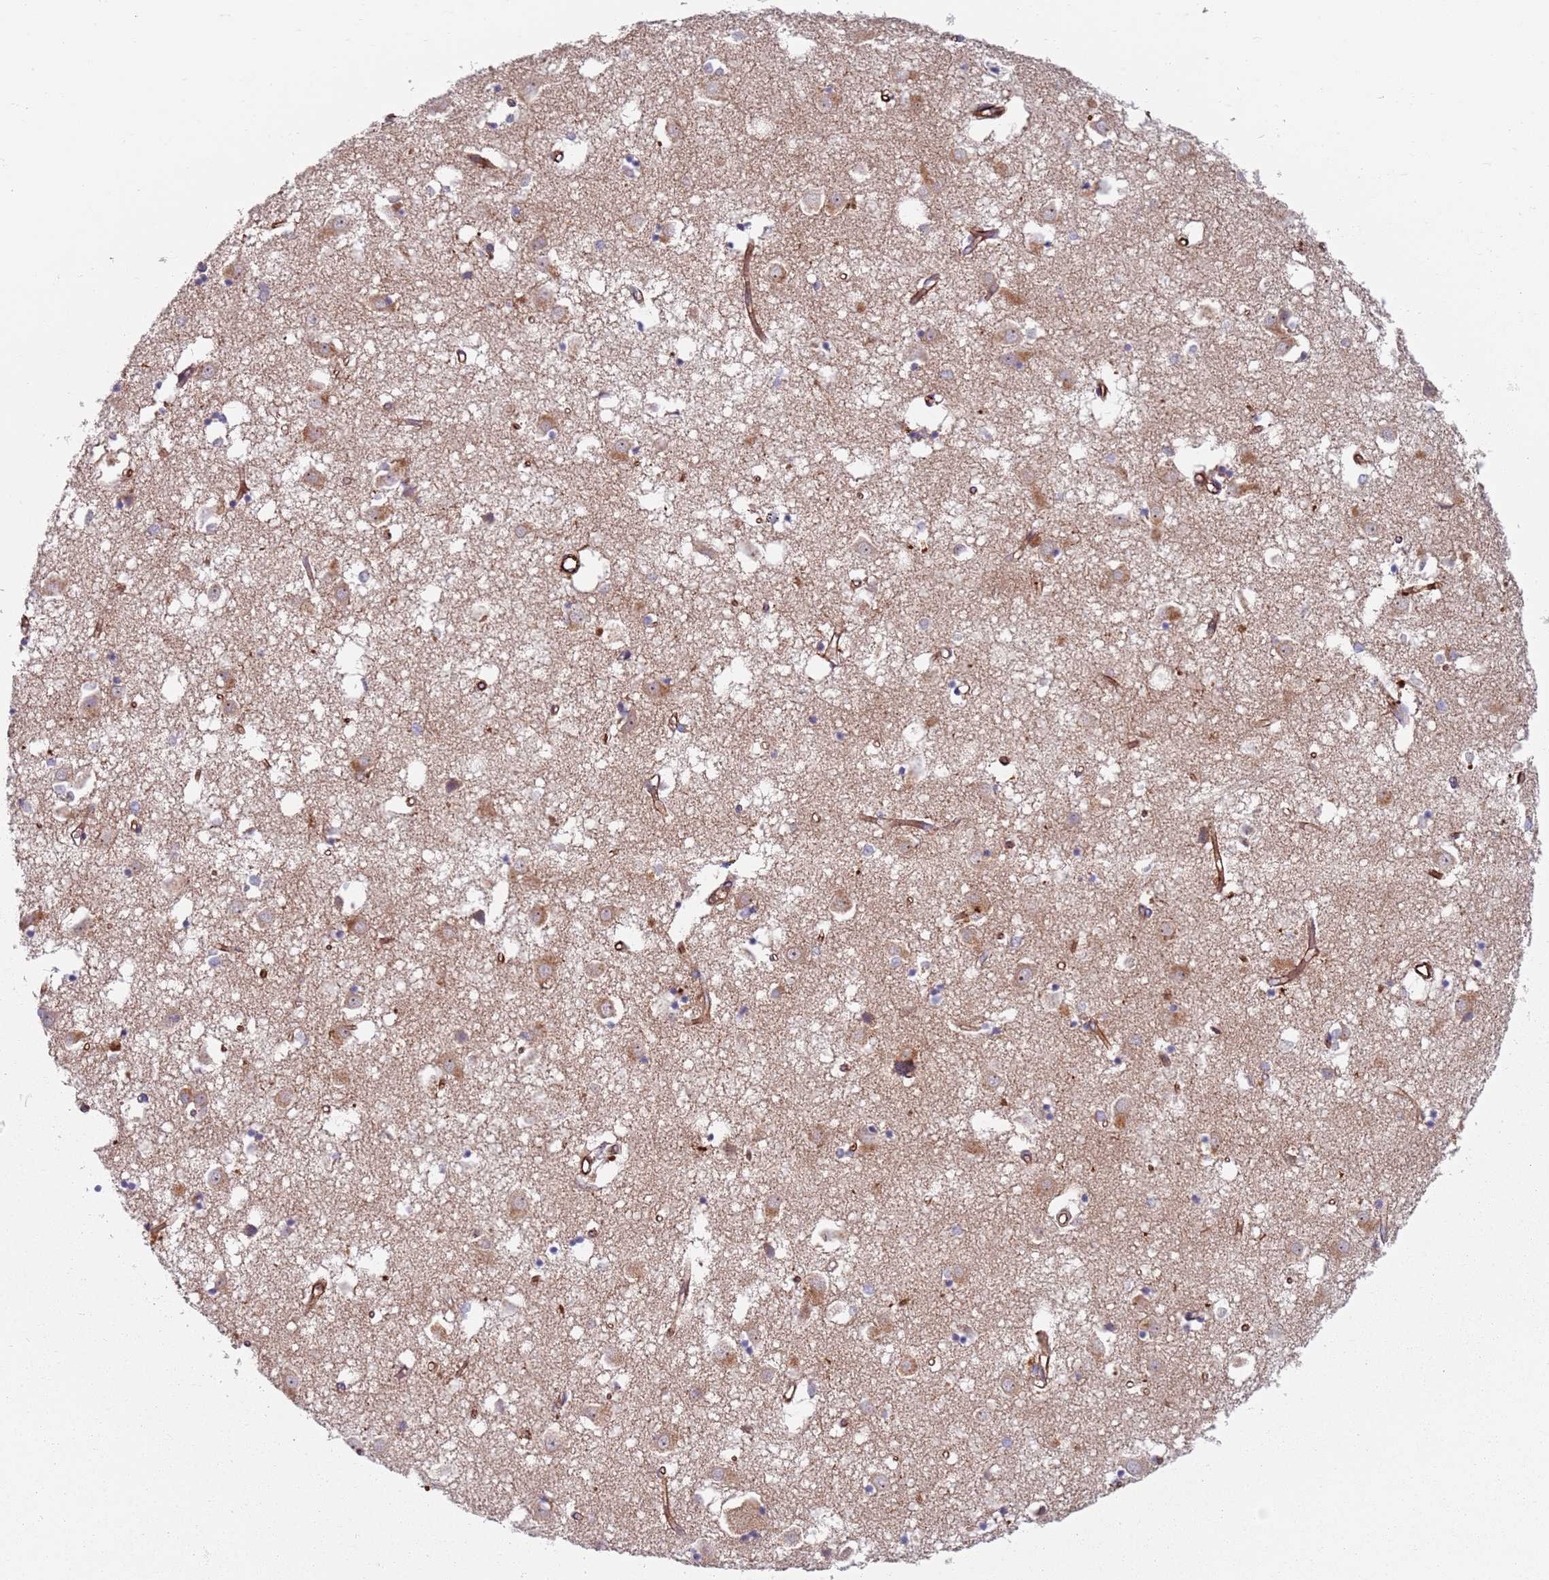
{"staining": {"intensity": "weak", "quantity": "<25%", "location": "cytoplasmic/membranous"}, "tissue": "caudate", "cell_type": "Glial cells", "image_type": "normal", "snomed": [{"axis": "morphology", "description": "Normal tissue, NOS"}, {"axis": "topography", "description": "Lateral ventricle wall"}], "caption": "Immunohistochemistry (IHC) micrograph of normal human caudate stained for a protein (brown), which reveals no expression in glial cells. (Brightfield microscopy of DAB immunohistochemistry at high magnification).", "gene": "SNAPIN", "patient": {"sex": "male", "age": 70}}